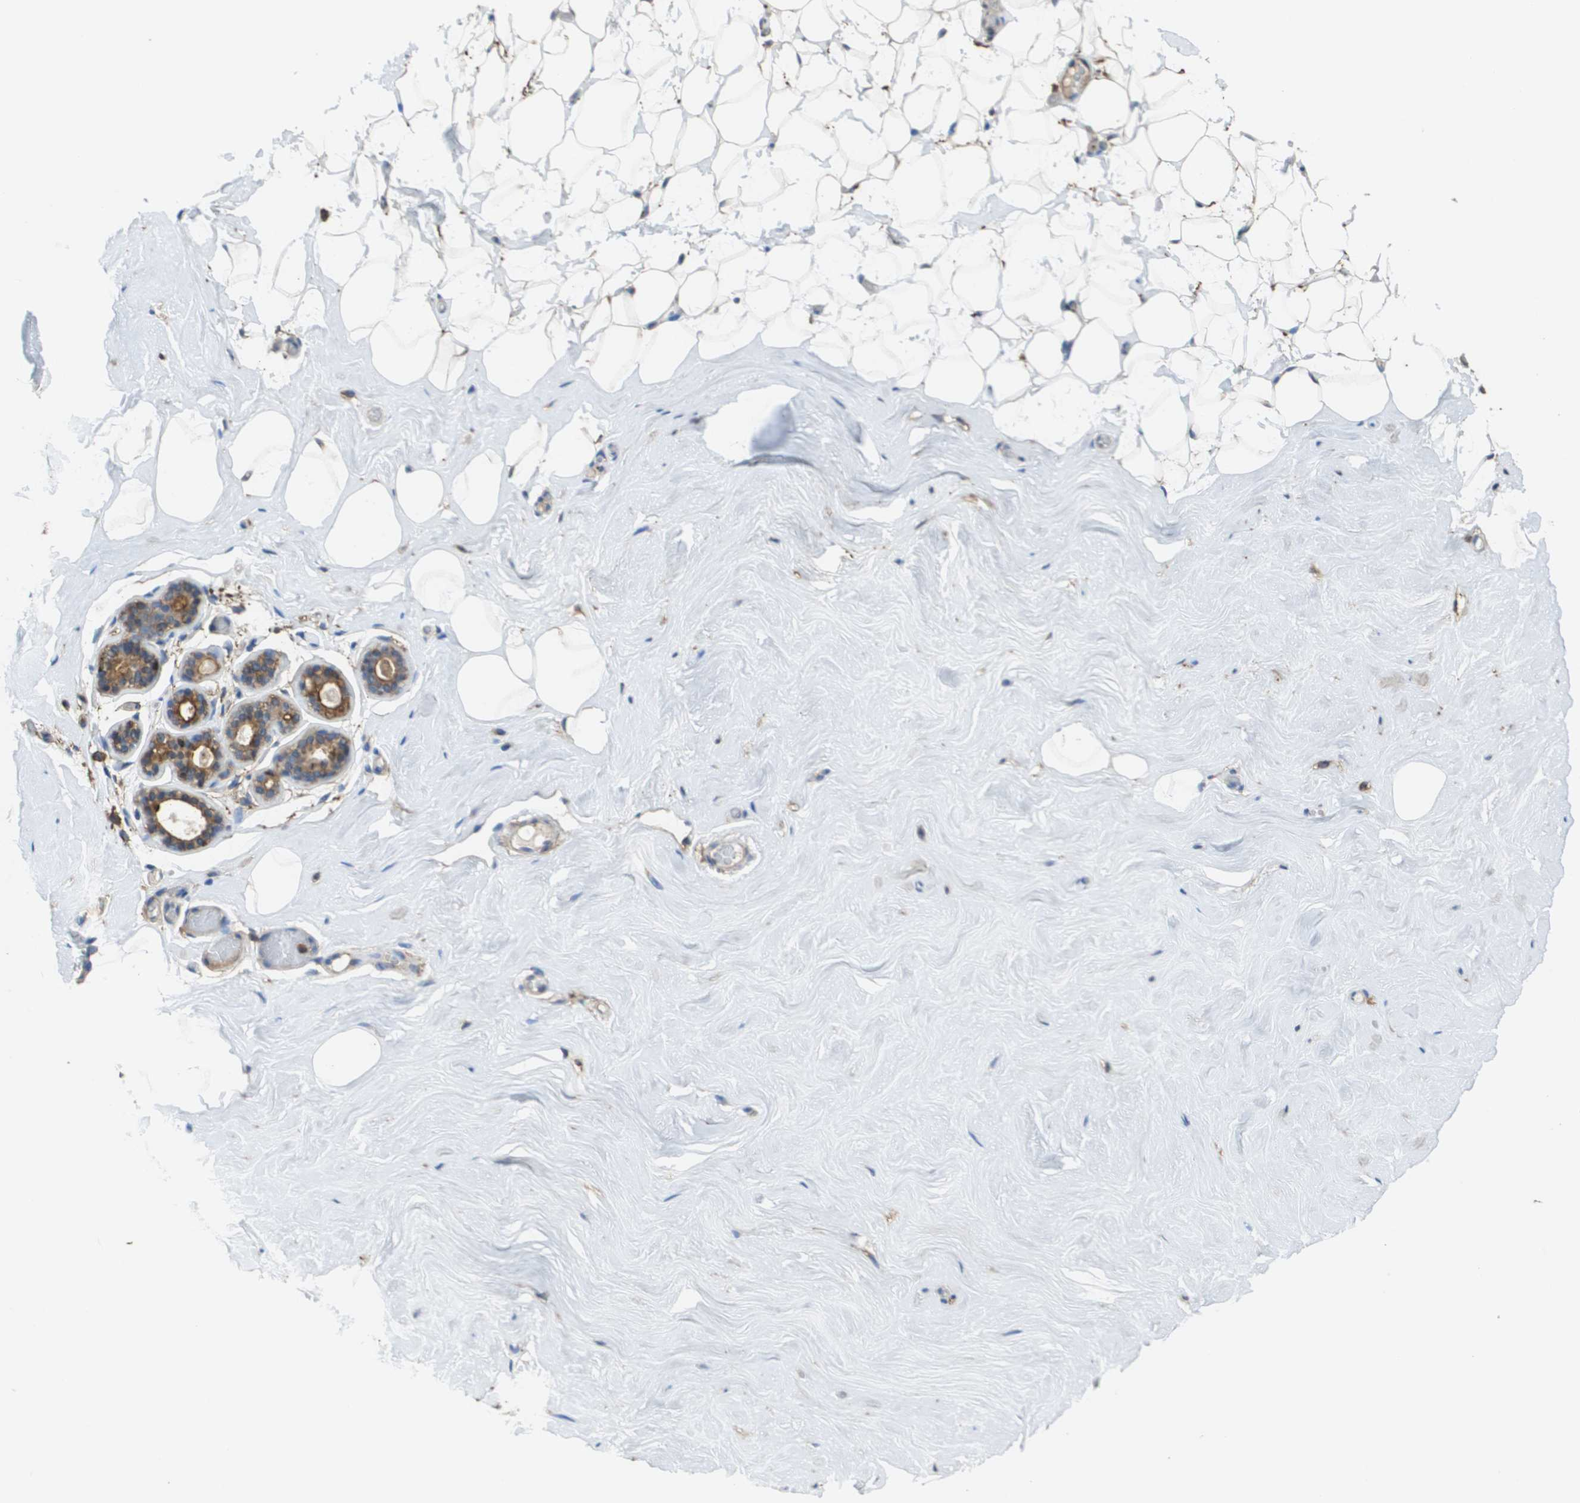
{"staining": {"intensity": "negative", "quantity": "none", "location": "none"}, "tissue": "breast", "cell_type": "Adipocytes", "image_type": "normal", "snomed": [{"axis": "morphology", "description": "Normal tissue, NOS"}, {"axis": "topography", "description": "Breast"}], "caption": "High power microscopy micrograph of an immunohistochemistry (IHC) histopathology image of normal breast, revealing no significant expression in adipocytes. Nuclei are stained in blue.", "gene": "PASK", "patient": {"sex": "female", "age": 75}}